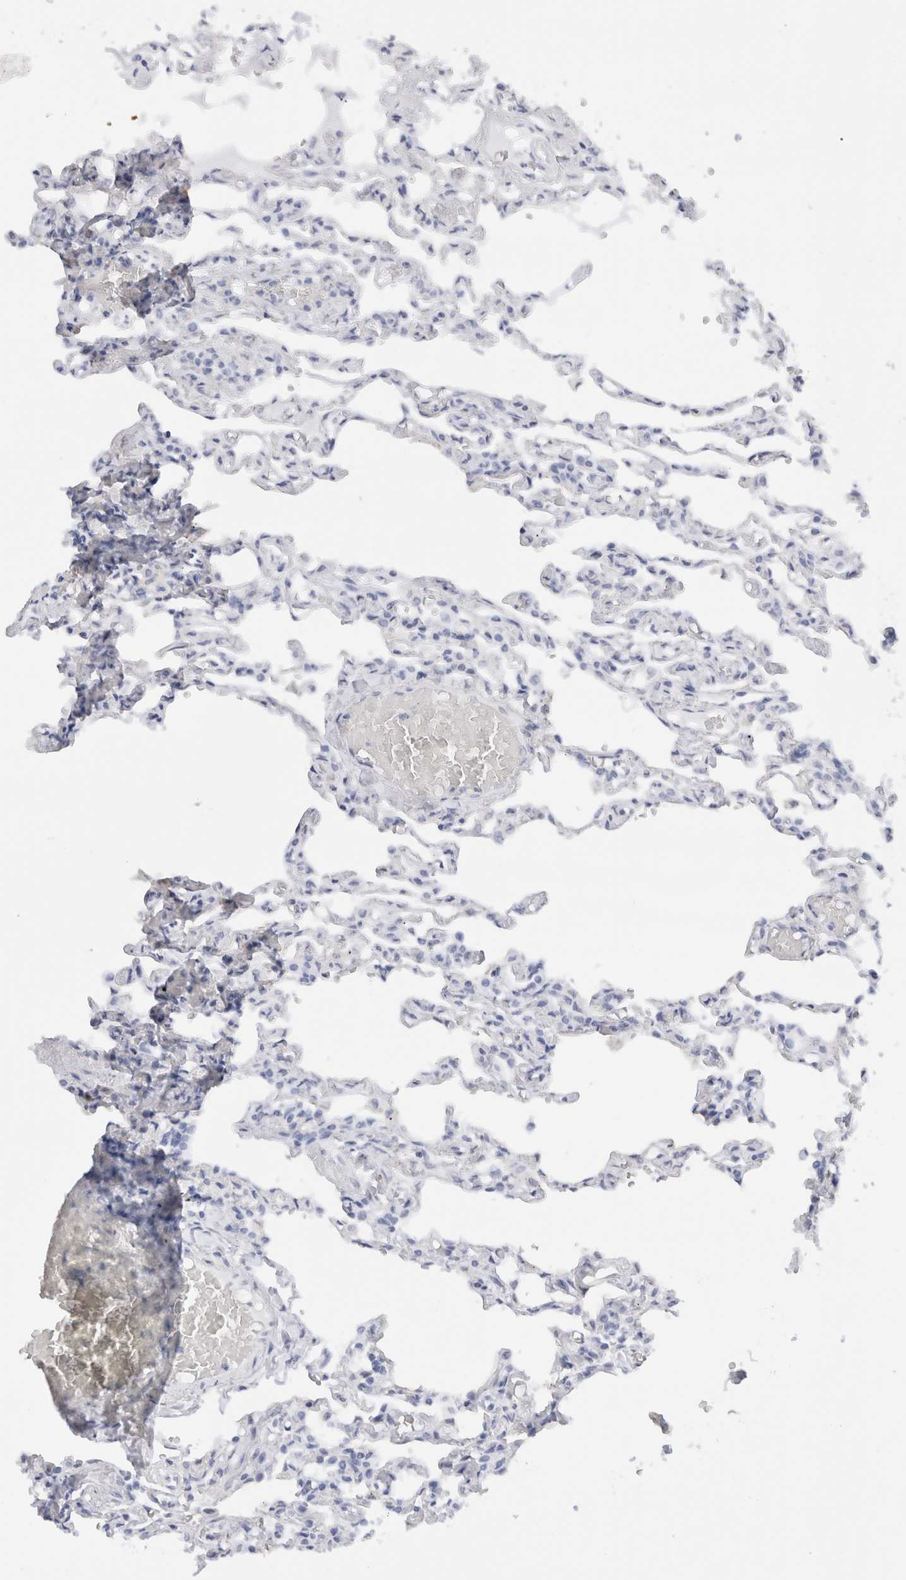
{"staining": {"intensity": "negative", "quantity": "none", "location": "none"}, "tissue": "lung", "cell_type": "Alveolar cells", "image_type": "normal", "snomed": [{"axis": "morphology", "description": "Normal tissue, NOS"}, {"axis": "topography", "description": "Lung"}], "caption": "This is an immunohistochemistry (IHC) image of benign human lung. There is no positivity in alveolar cells.", "gene": "MUC15", "patient": {"sex": "male", "age": 21}}